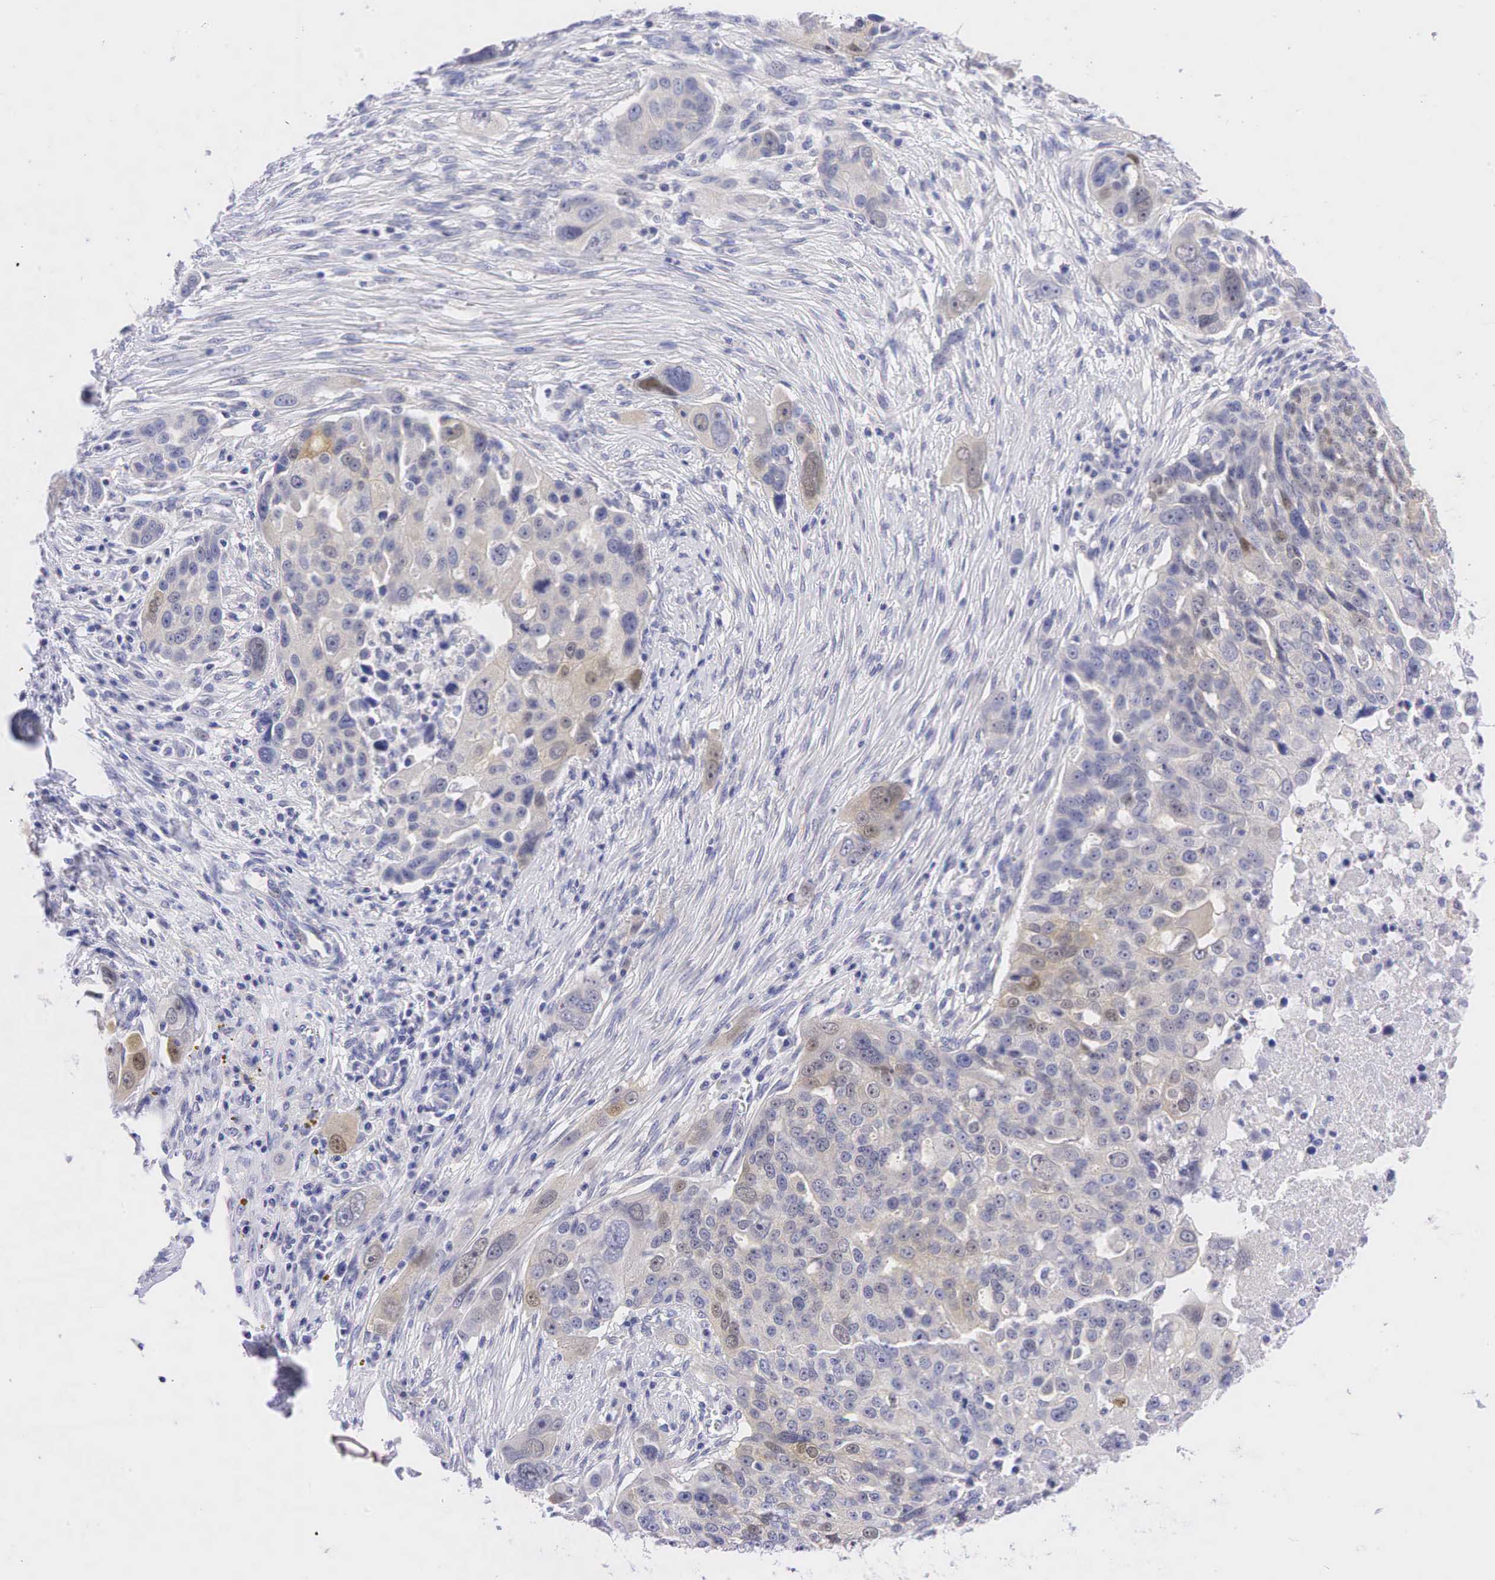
{"staining": {"intensity": "weak", "quantity": "25%-75%", "location": "cytoplasmic/membranous,nuclear"}, "tissue": "ovarian cancer", "cell_type": "Tumor cells", "image_type": "cancer", "snomed": [{"axis": "morphology", "description": "Carcinoma, endometroid"}, {"axis": "topography", "description": "Ovary"}], "caption": "A low amount of weak cytoplasmic/membranous and nuclear expression is appreciated in about 25%-75% of tumor cells in ovarian endometroid carcinoma tissue.", "gene": "AR", "patient": {"sex": "female", "age": 75}}